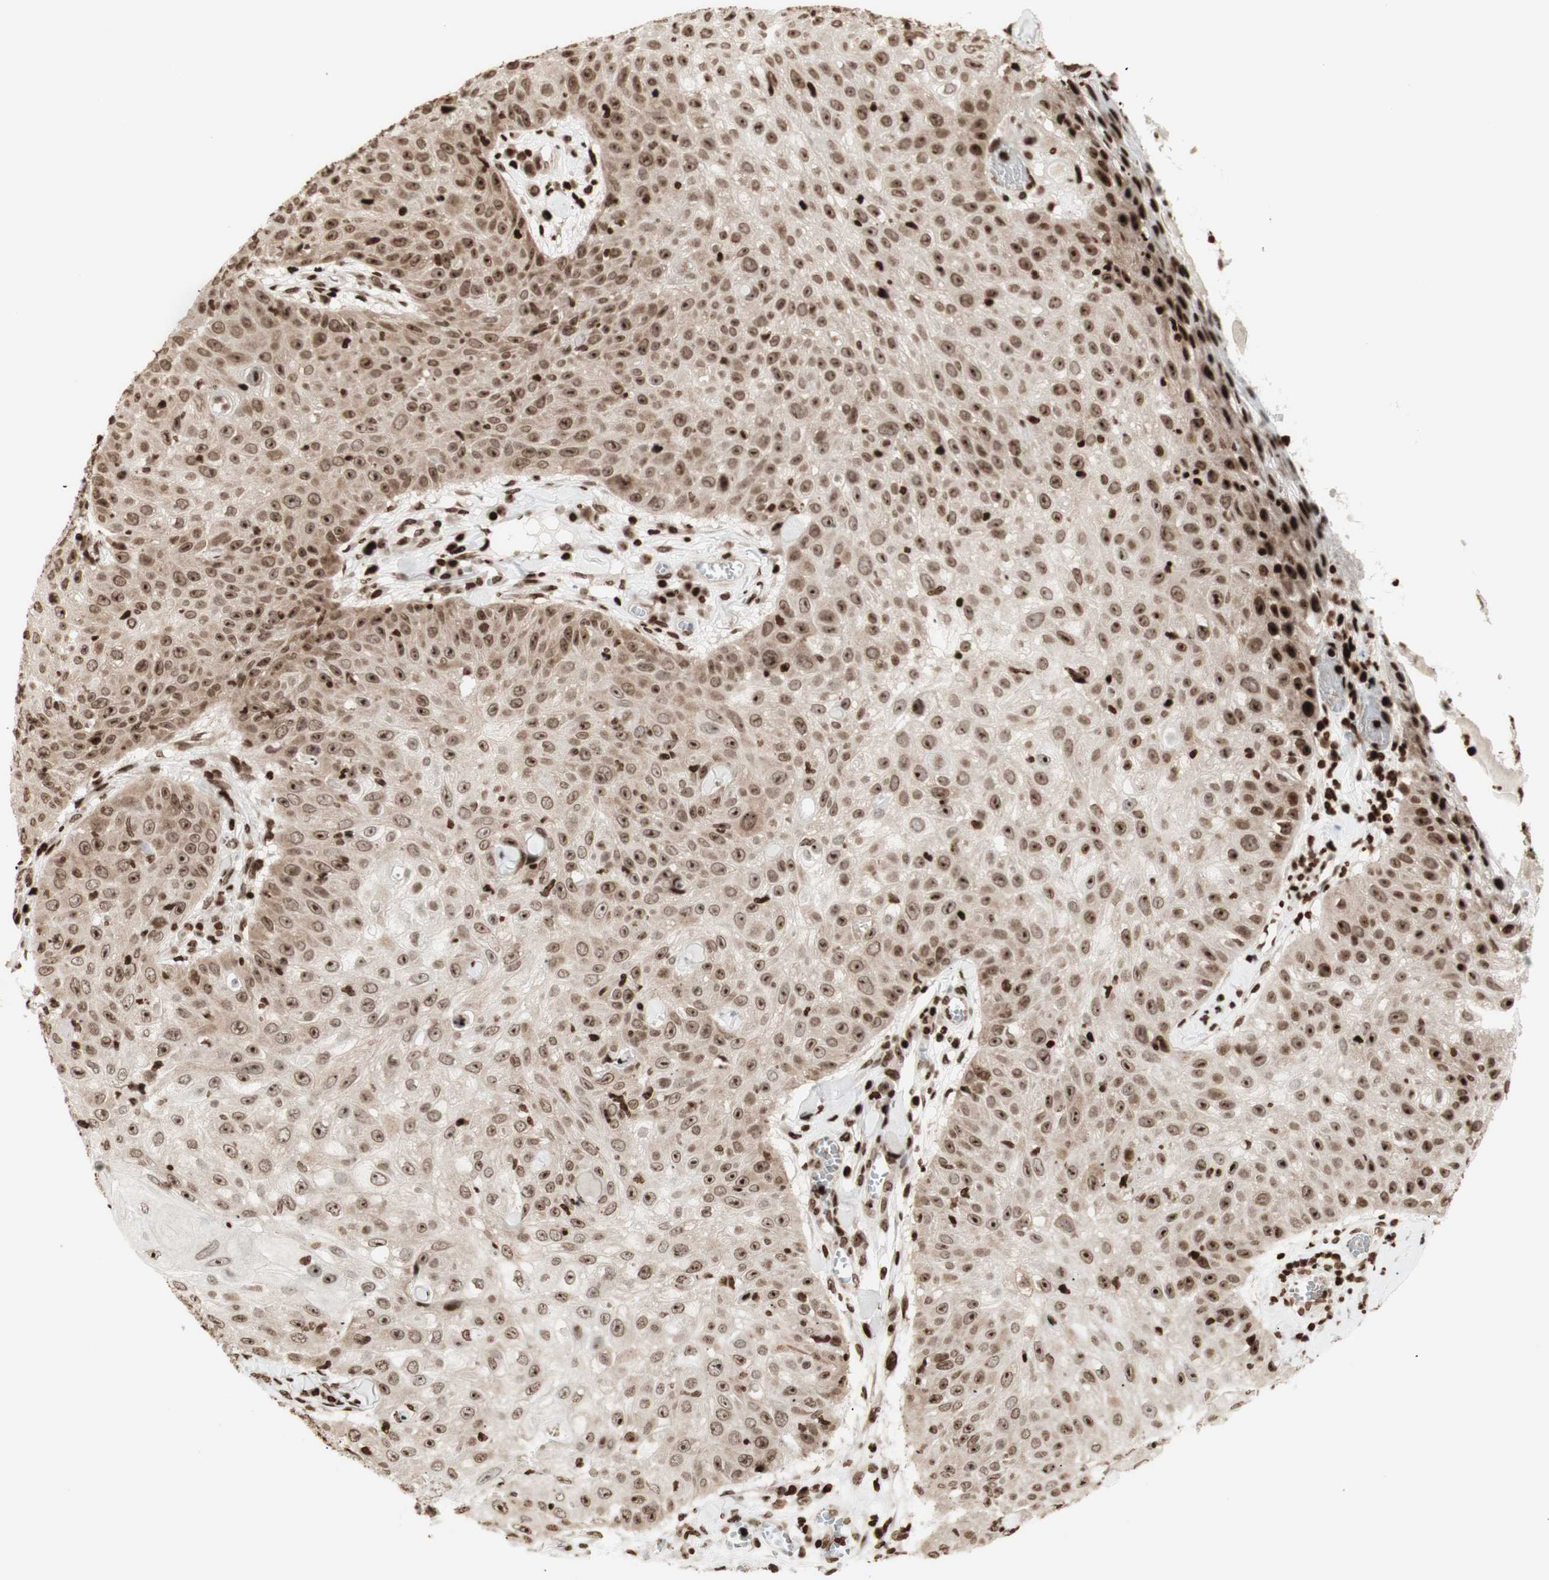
{"staining": {"intensity": "strong", "quantity": ">75%", "location": "cytoplasmic/membranous,nuclear"}, "tissue": "skin cancer", "cell_type": "Tumor cells", "image_type": "cancer", "snomed": [{"axis": "morphology", "description": "Squamous cell carcinoma, NOS"}, {"axis": "topography", "description": "Skin"}], "caption": "A histopathology image of skin cancer stained for a protein reveals strong cytoplasmic/membranous and nuclear brown staining in tumor cells.", "gene": "NCAPD2", "patient": {"sex": "male", "age": 86}}